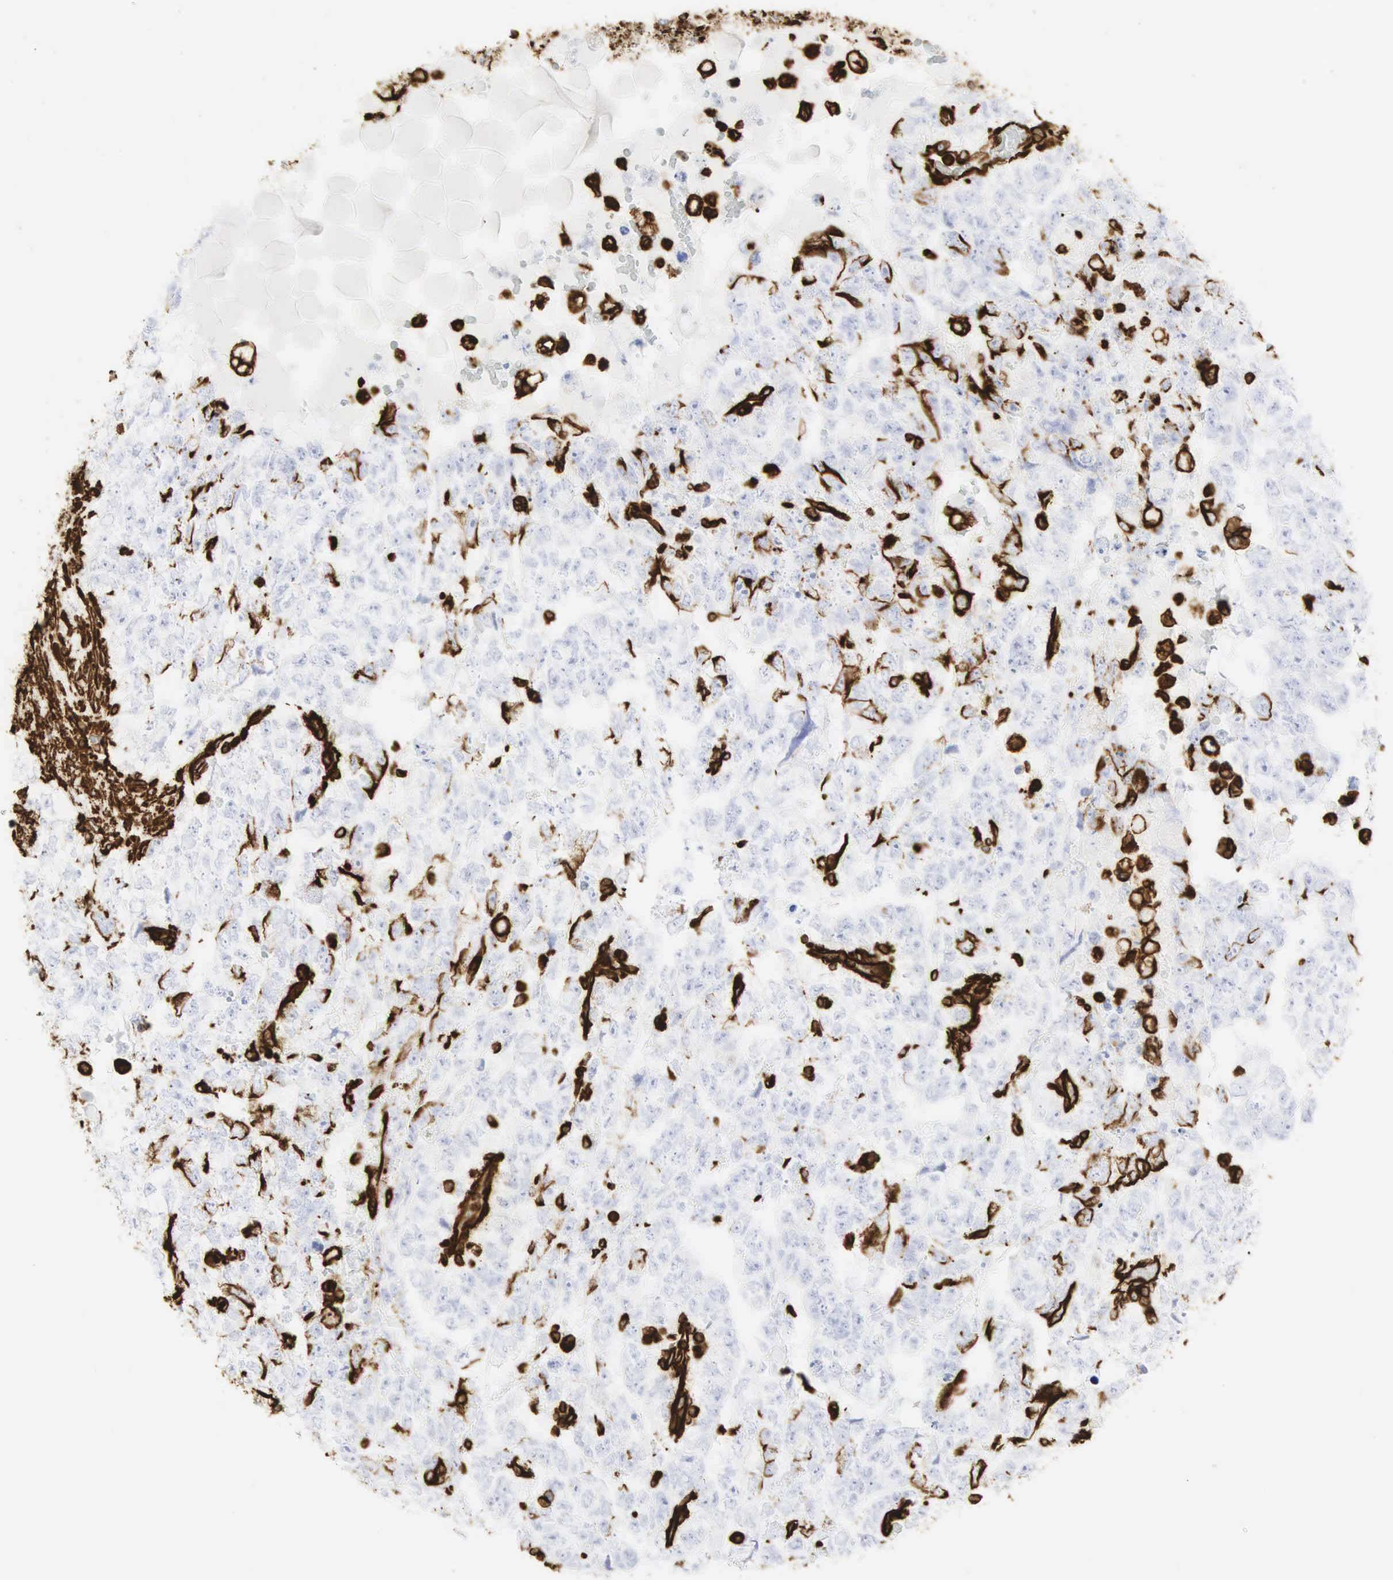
{"staining": {"intensity": "strong", "quantity": "<25%", "location": "cytoplasmic/membranous,nuclear"}, "tissue": "testis cancer", "cell_type": "Tumor cells", "image_type": "cancer", "snomed": [{"axis": "morphology", "description": "Carcinoma, Embryonal, NOS"}, {"axis": "topography", "description": "Testis"}], "caption": "Protein expression by immunohistochemistry (IHC) exhibits strong cytoplasmic/membranous and nuclear staining in about <25% of tumor cells in testis cancer. The staining was performed using DAB, with brown indicating positive protein expression. Nuclei are stained blue with hematoxylin.", "gene": "VIM", "patient": {"sex": "male", "age": 36}}